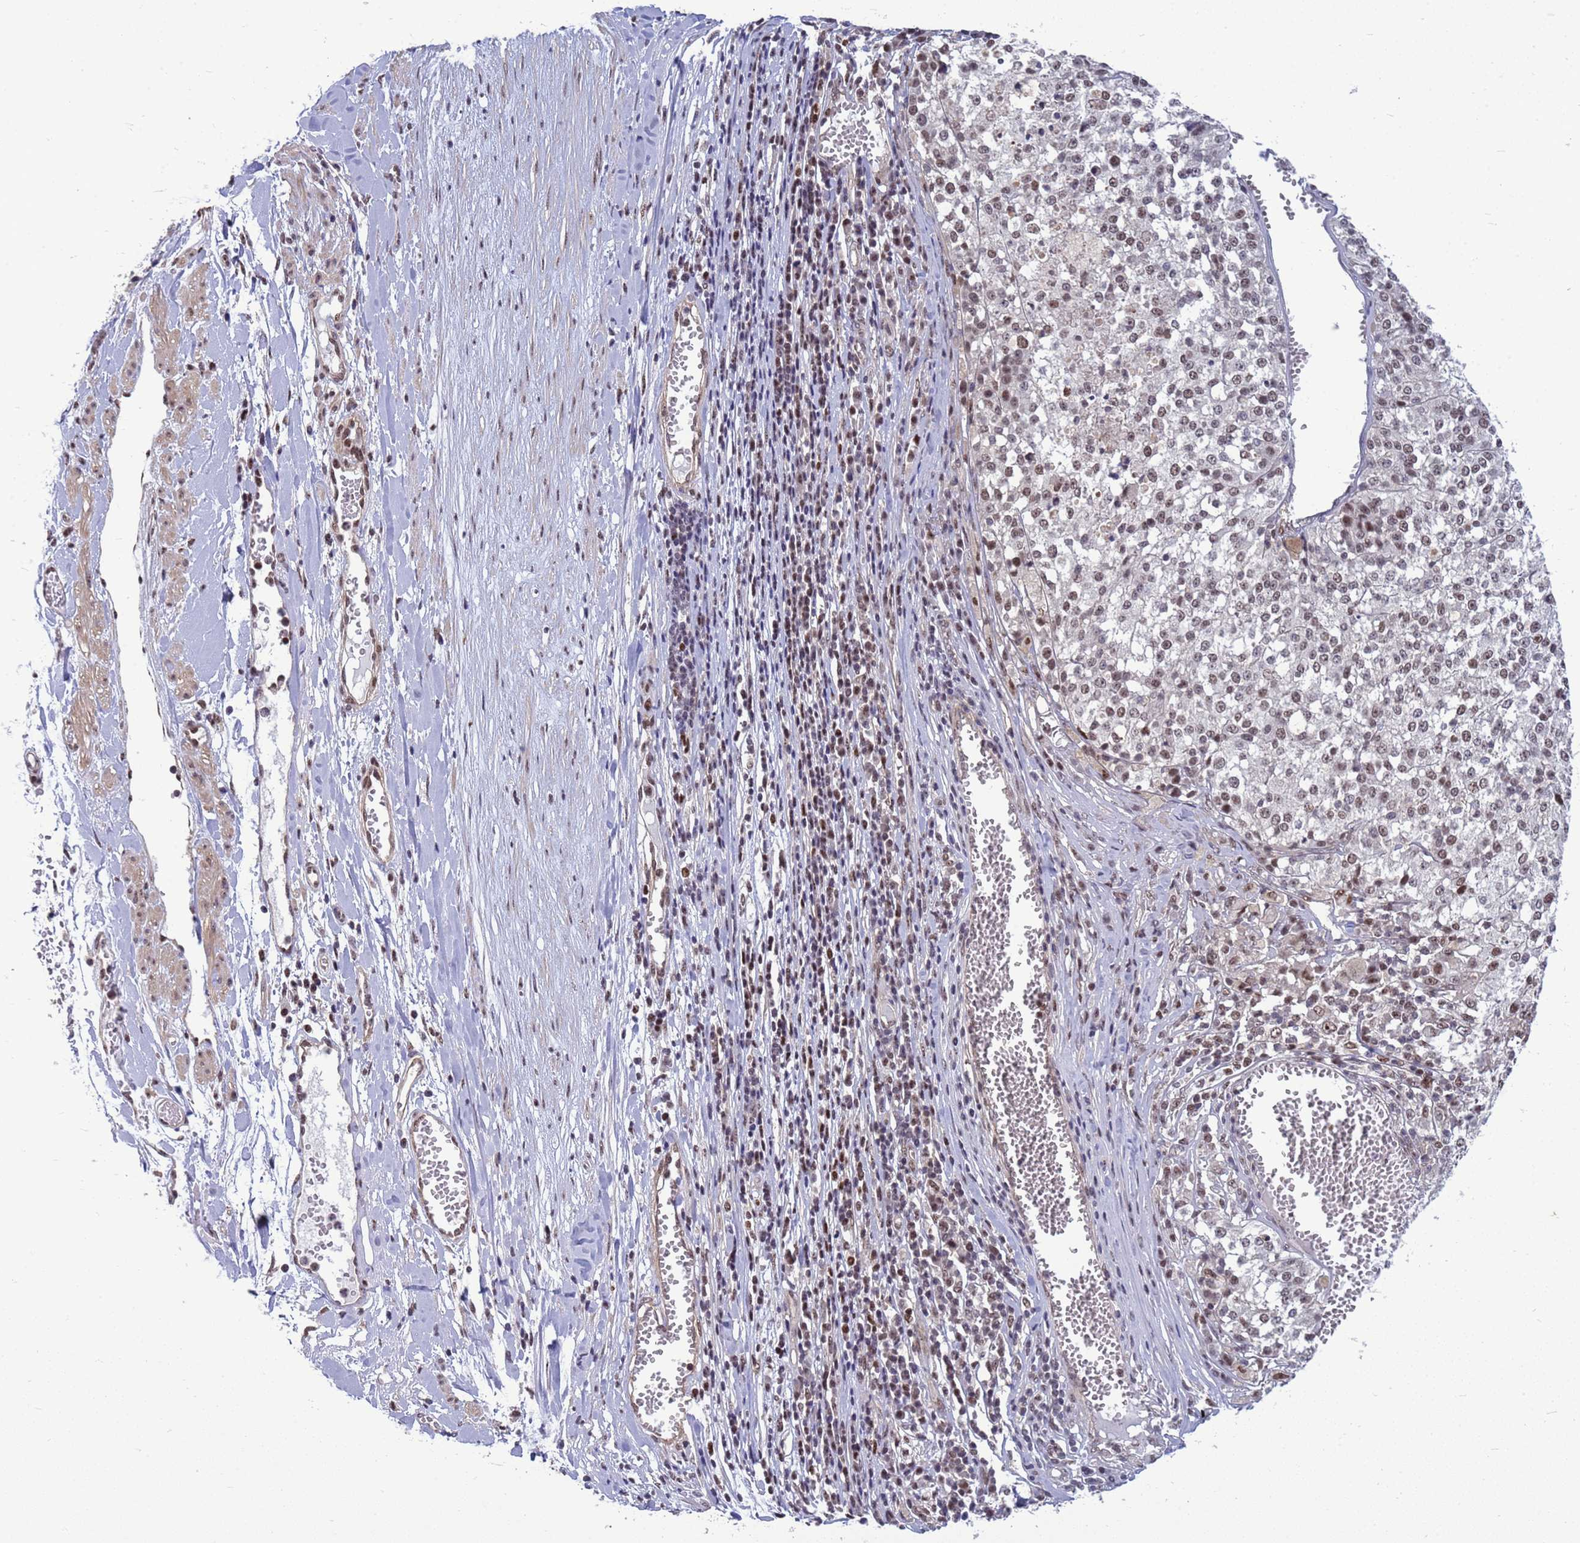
{"staining": {"intensity": "moderate", "quantity": "<25%", "location": "nuclear"}, "tissue": "melanoma", "cell_type": "Tumor cells", "image_type": "cancer", "snomed": [{"axis": "morphology", "description": "Malignant melanoma, NOS"}, {"axis": "topography", "description": "Skin"}], "caption": "Human malignant melanoma stained with a brown dye exhibits moderate nuclear positive expression in approximately <25% of tumor cells.", "gene": "NSL1", "patient": {"sex": "female", "age": 64}}